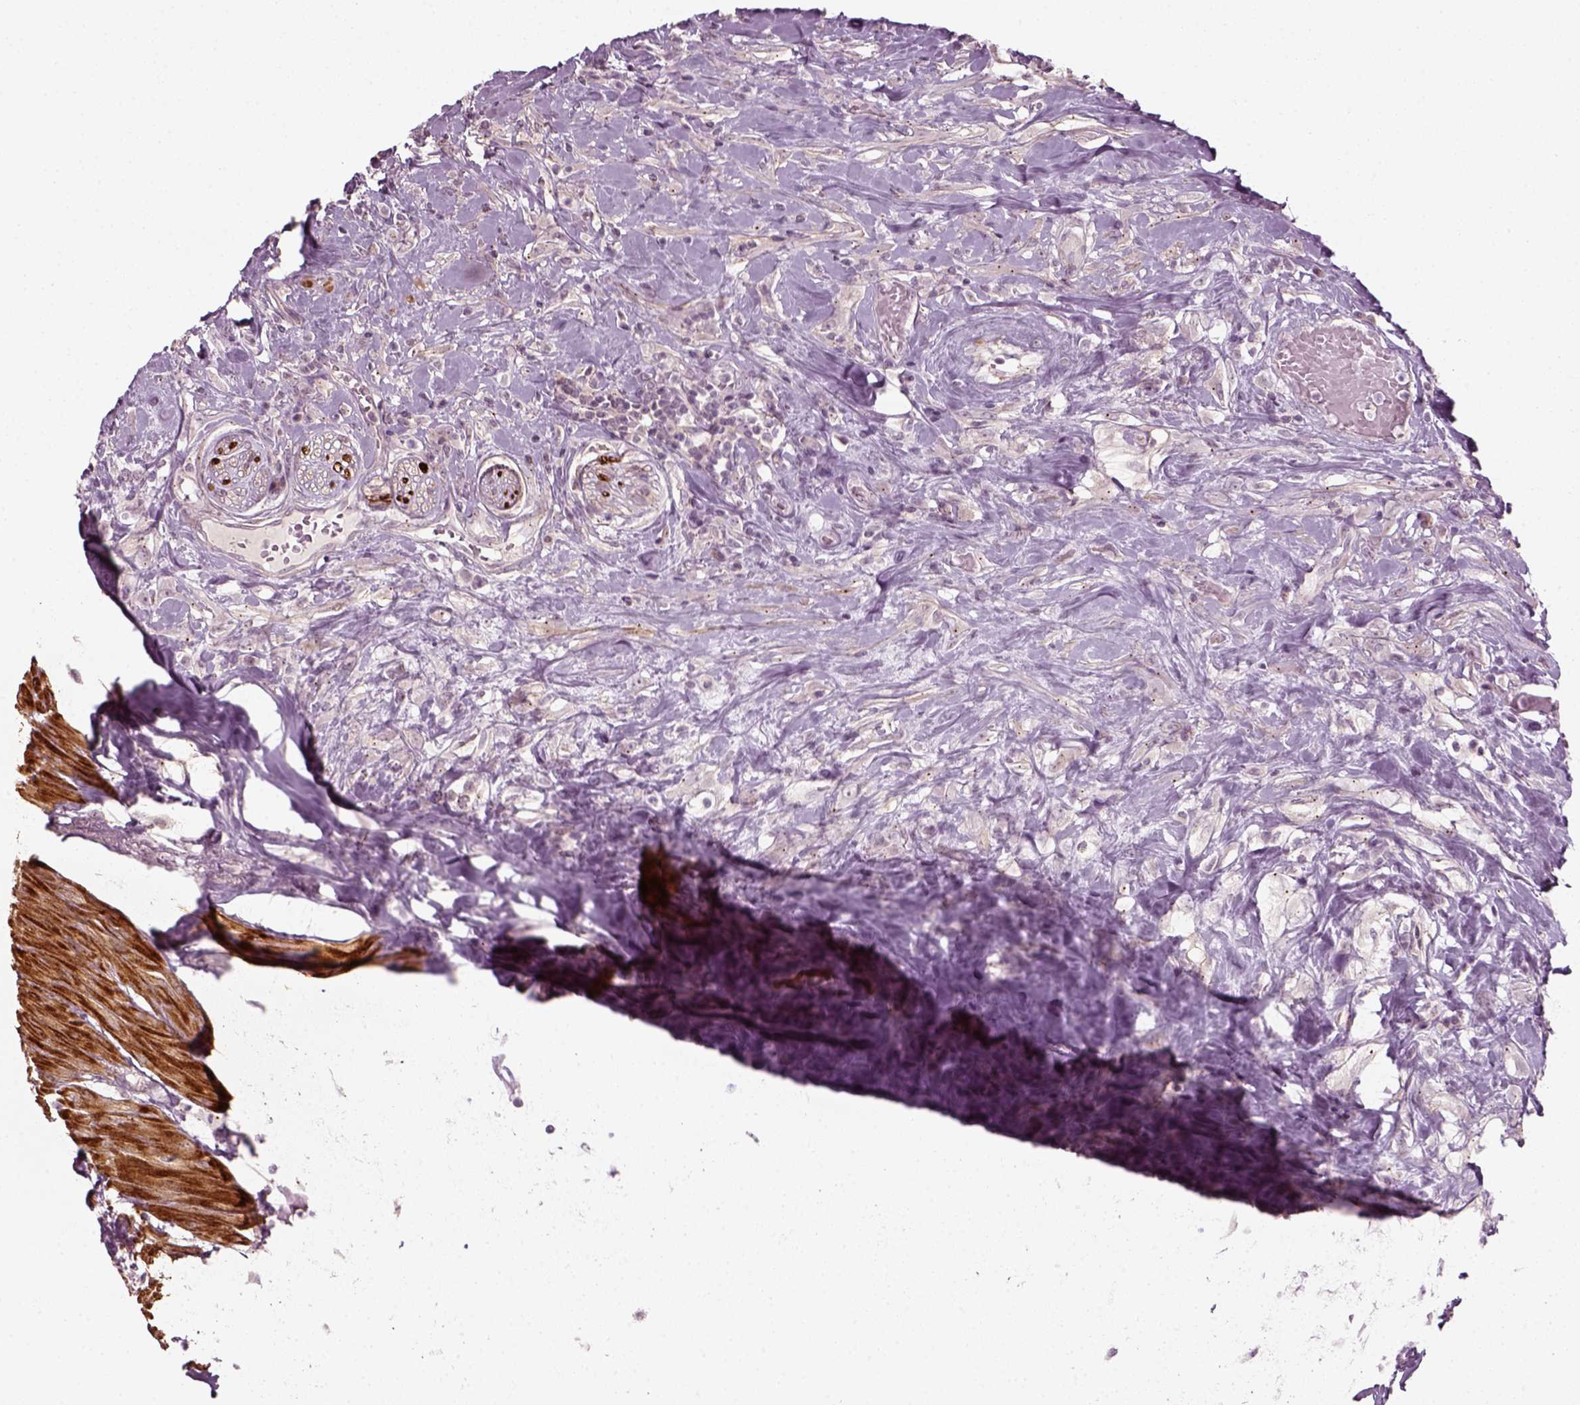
{"staining": {"intensity": "negative", "quantity": "none", "location": "none"}, "tissue": "urothelial cancer", "cell_type": "Tumor cells", "image_type": "cancer", "snomed": [{"axis": "morphology", "description": "Urothelial carcinoma, High grade"}, {"axis": "topography", "description": "Urinary bladder"}], "caption": "There is no significant staining in tumor cells of urothelial cancer.", "gene": "MLIP", "patient": {"sex": "male", "age": 79}}